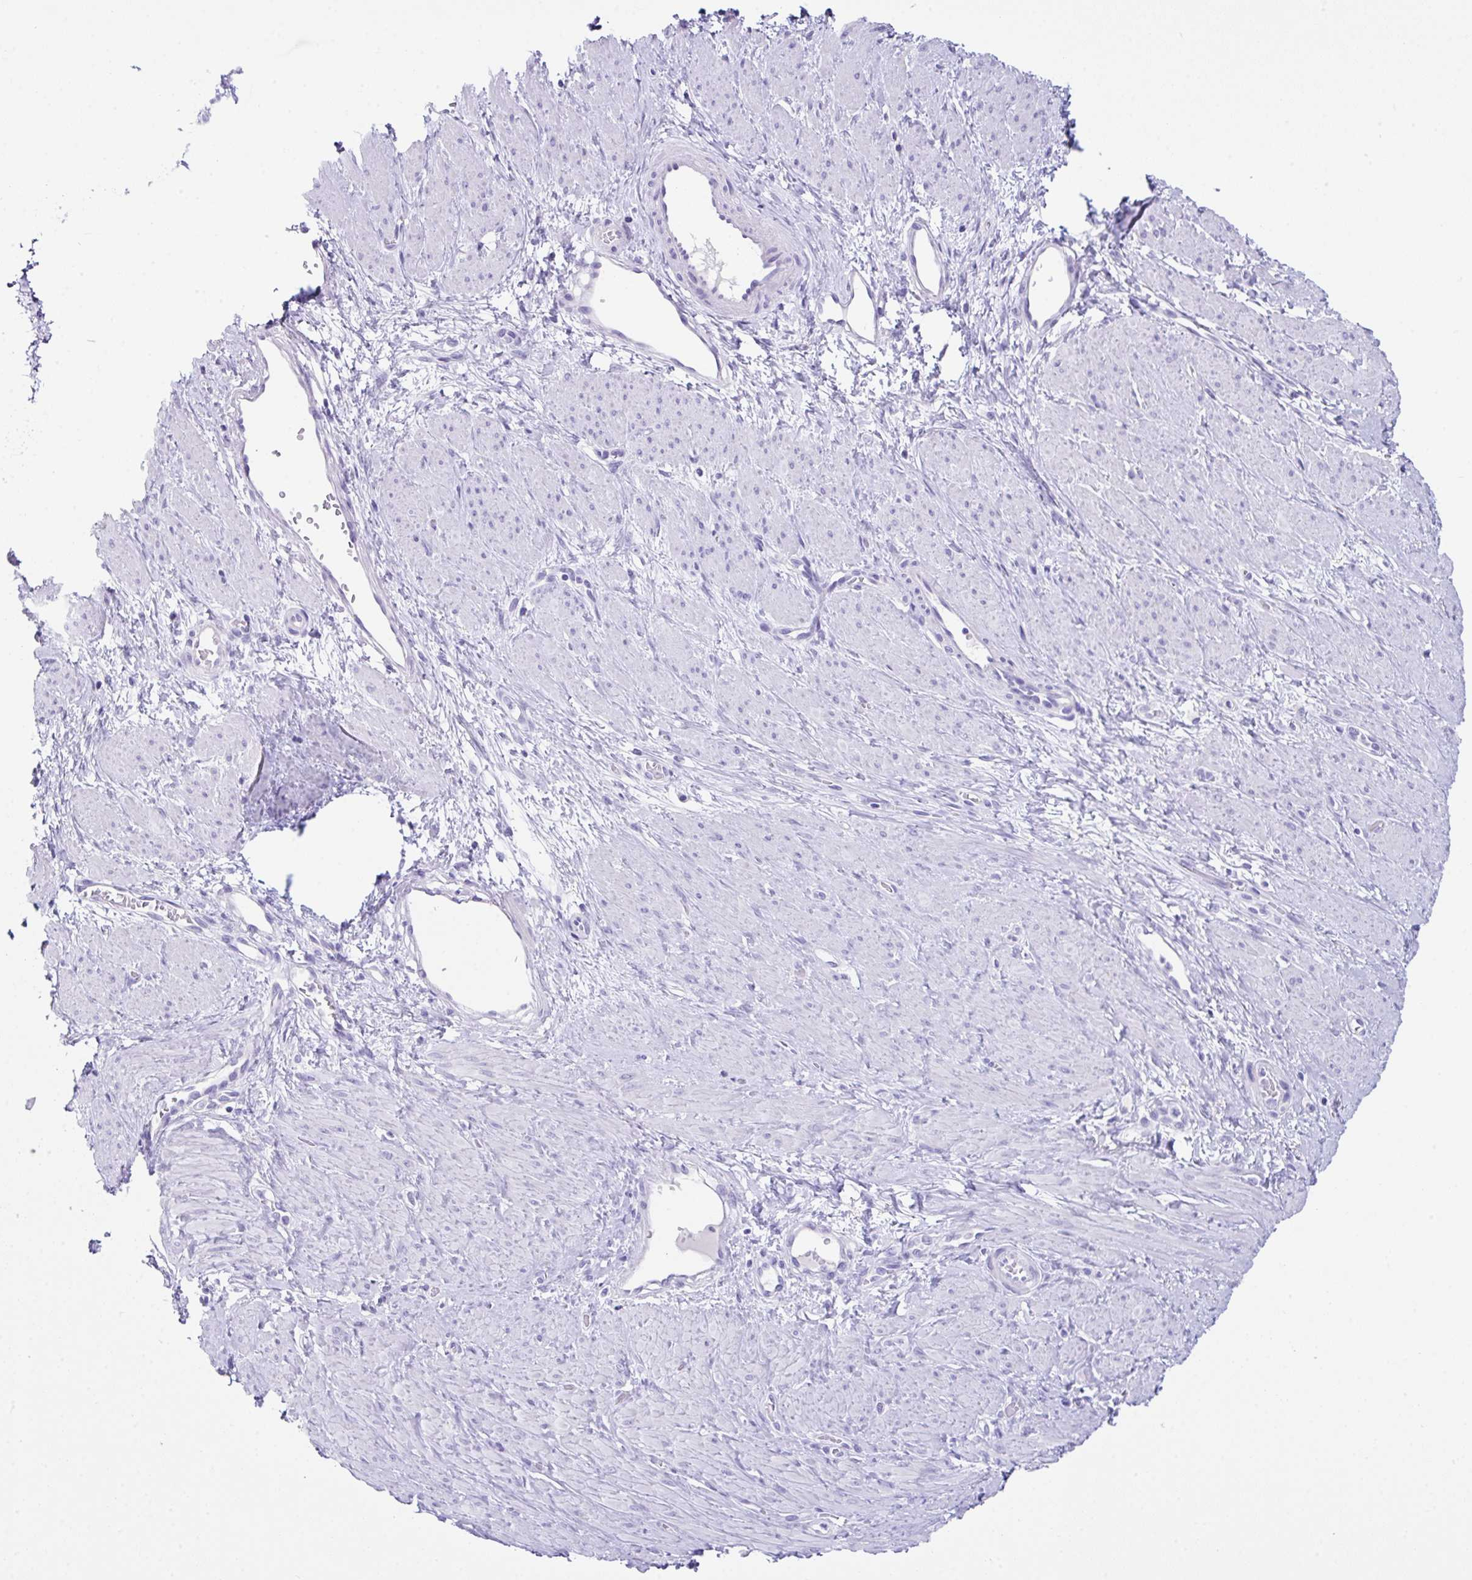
{"staining": {"intensity": "negative", "quantity": "none", "location": "none"}, "tissue": "smooth muscle", "cell_type": "Smooth muscle cells", "image_type": "normal", "snomed": [{"axis": "morphology", "description": "Normal tissue, NOS"}, {"axis": "topography", "description": "Smooth muscle"}, {"axis": "topography", "description": "Uterus"}], "caption": "DAB (3,3'-diaminobenzidine) immunohistochemical staining of normal human smooth muscle shows no significant staining in smooth muscle cells.", "gene": "LGALS4", "patient": {"sex": "female", "age": 39}}